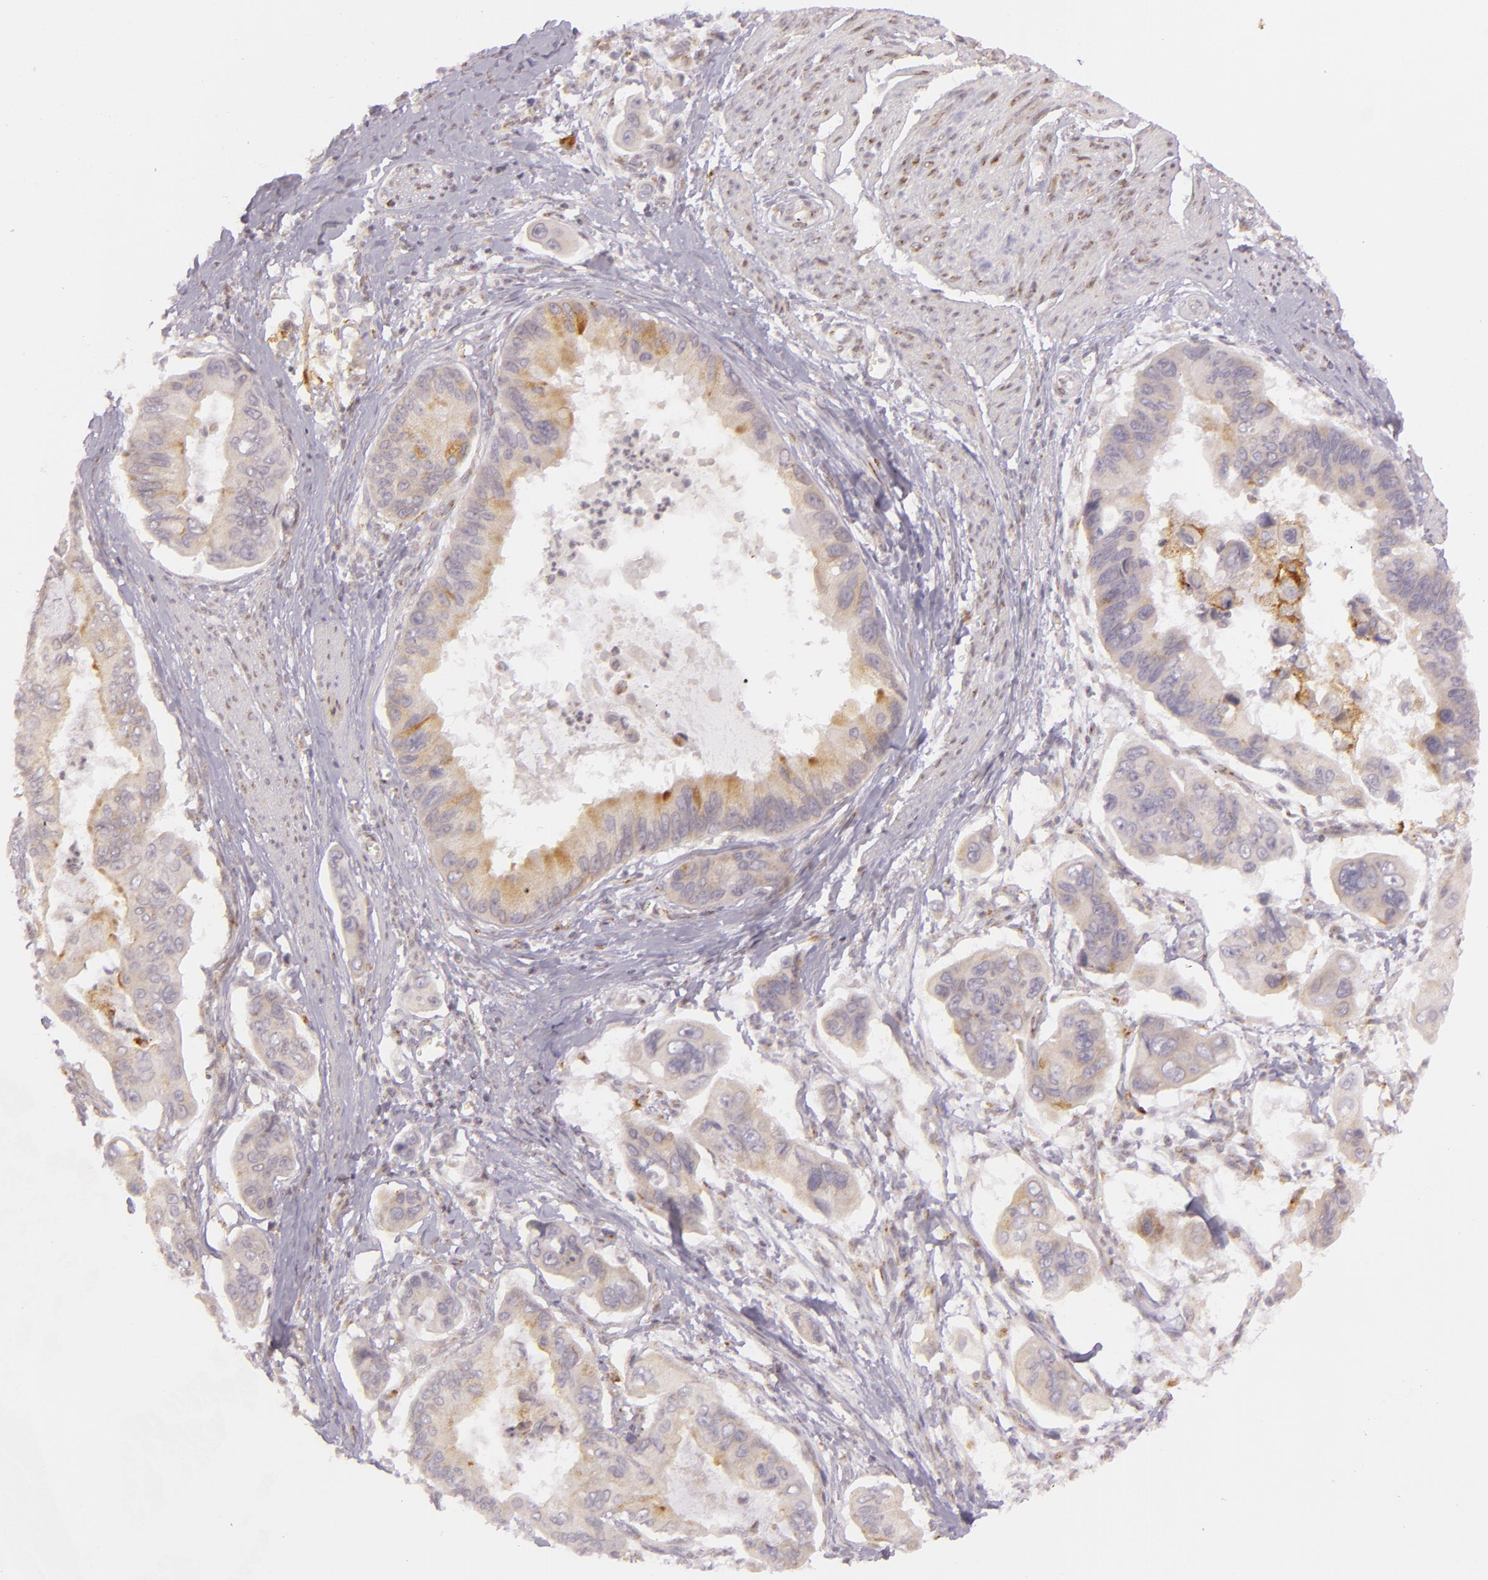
{"staining": {"intensity": "weak", "quantity": ">75%", "location": "cytoplasmic/membranous"}, "tissue": "stomach cancer", "cell_type": "Tumor cells", "image_type": "cancer", "snomed": [{"axis": "morphology", "description": "Adenocarcinoma, NOS"}, {"axis": "topography", "description": "Stomach, upper"}], "caption": "High-power microscopy captured an immunohistochemistry (IHC) micrograph of adenocarcinoma (stomach), revealing weak cytoplasmic/membranous expression in about >75% of tumor cells.", "gene": "LGMN", "patient": {"sex": "male", "age": 80}}